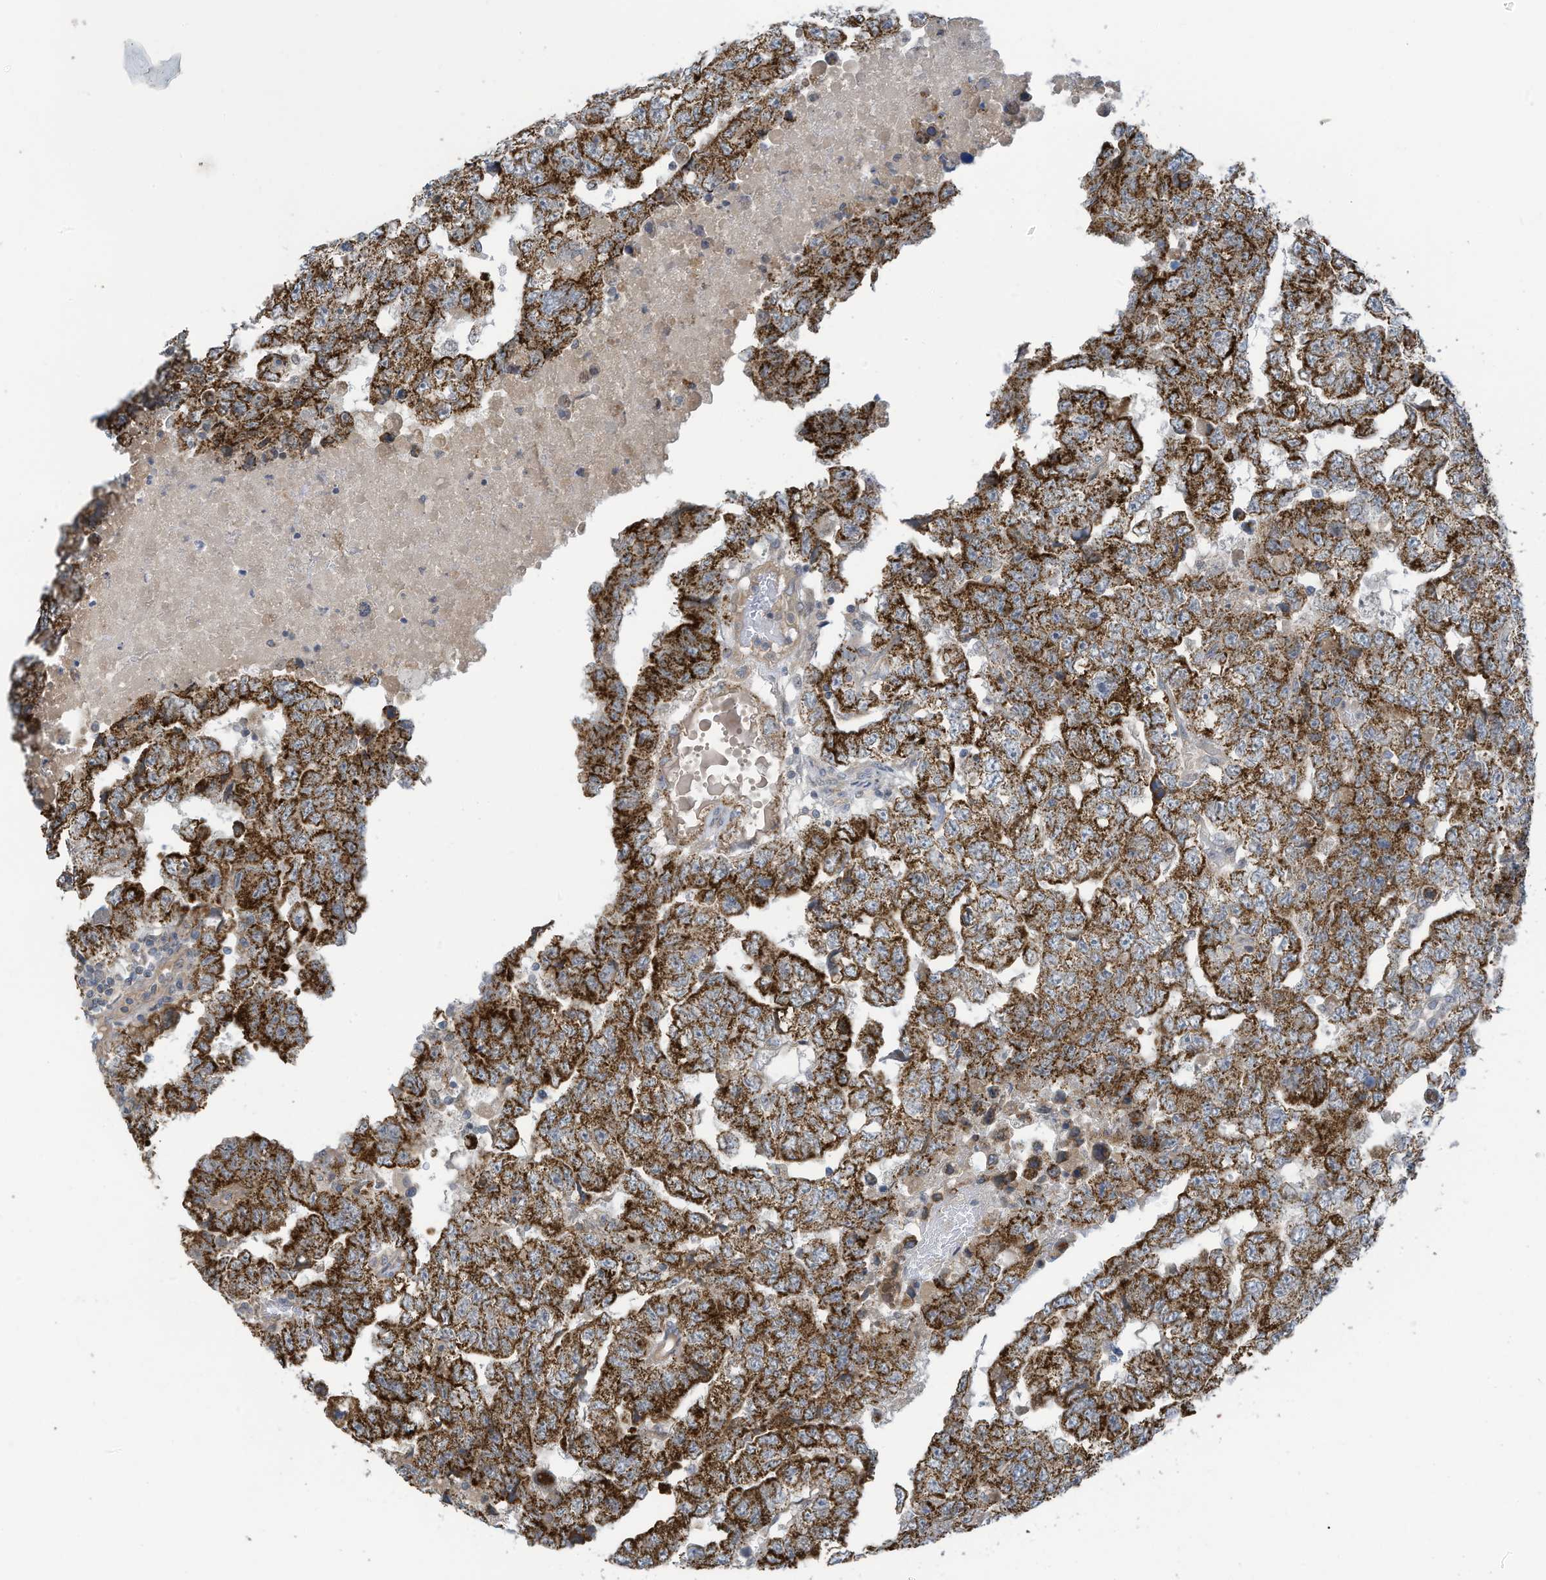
{"staining": {"intensity": "strong", "quantity": ">75%", "location": "cytoplasmic/membranous"}, "tissue": "testis cancer", "cell_type": "Tumor cells", "image_type": "cancer", "snomed": [{"axis": "morphology", "description": "Carcinoma, Embryonal, NOS"}, {"axis": "topography", "description": "Testis"}], "caption": "This photomicrograph demonstrates embryonal carcinoma (testis) stained with IHC to label a protein in brown. The cytoplasmic/membranous of tumor cells show strong positivity for the protein. Nuclei are counter-stained blue.", "gene": "SCGB1D2", "patient": {"sex": "male", "age": 36}}